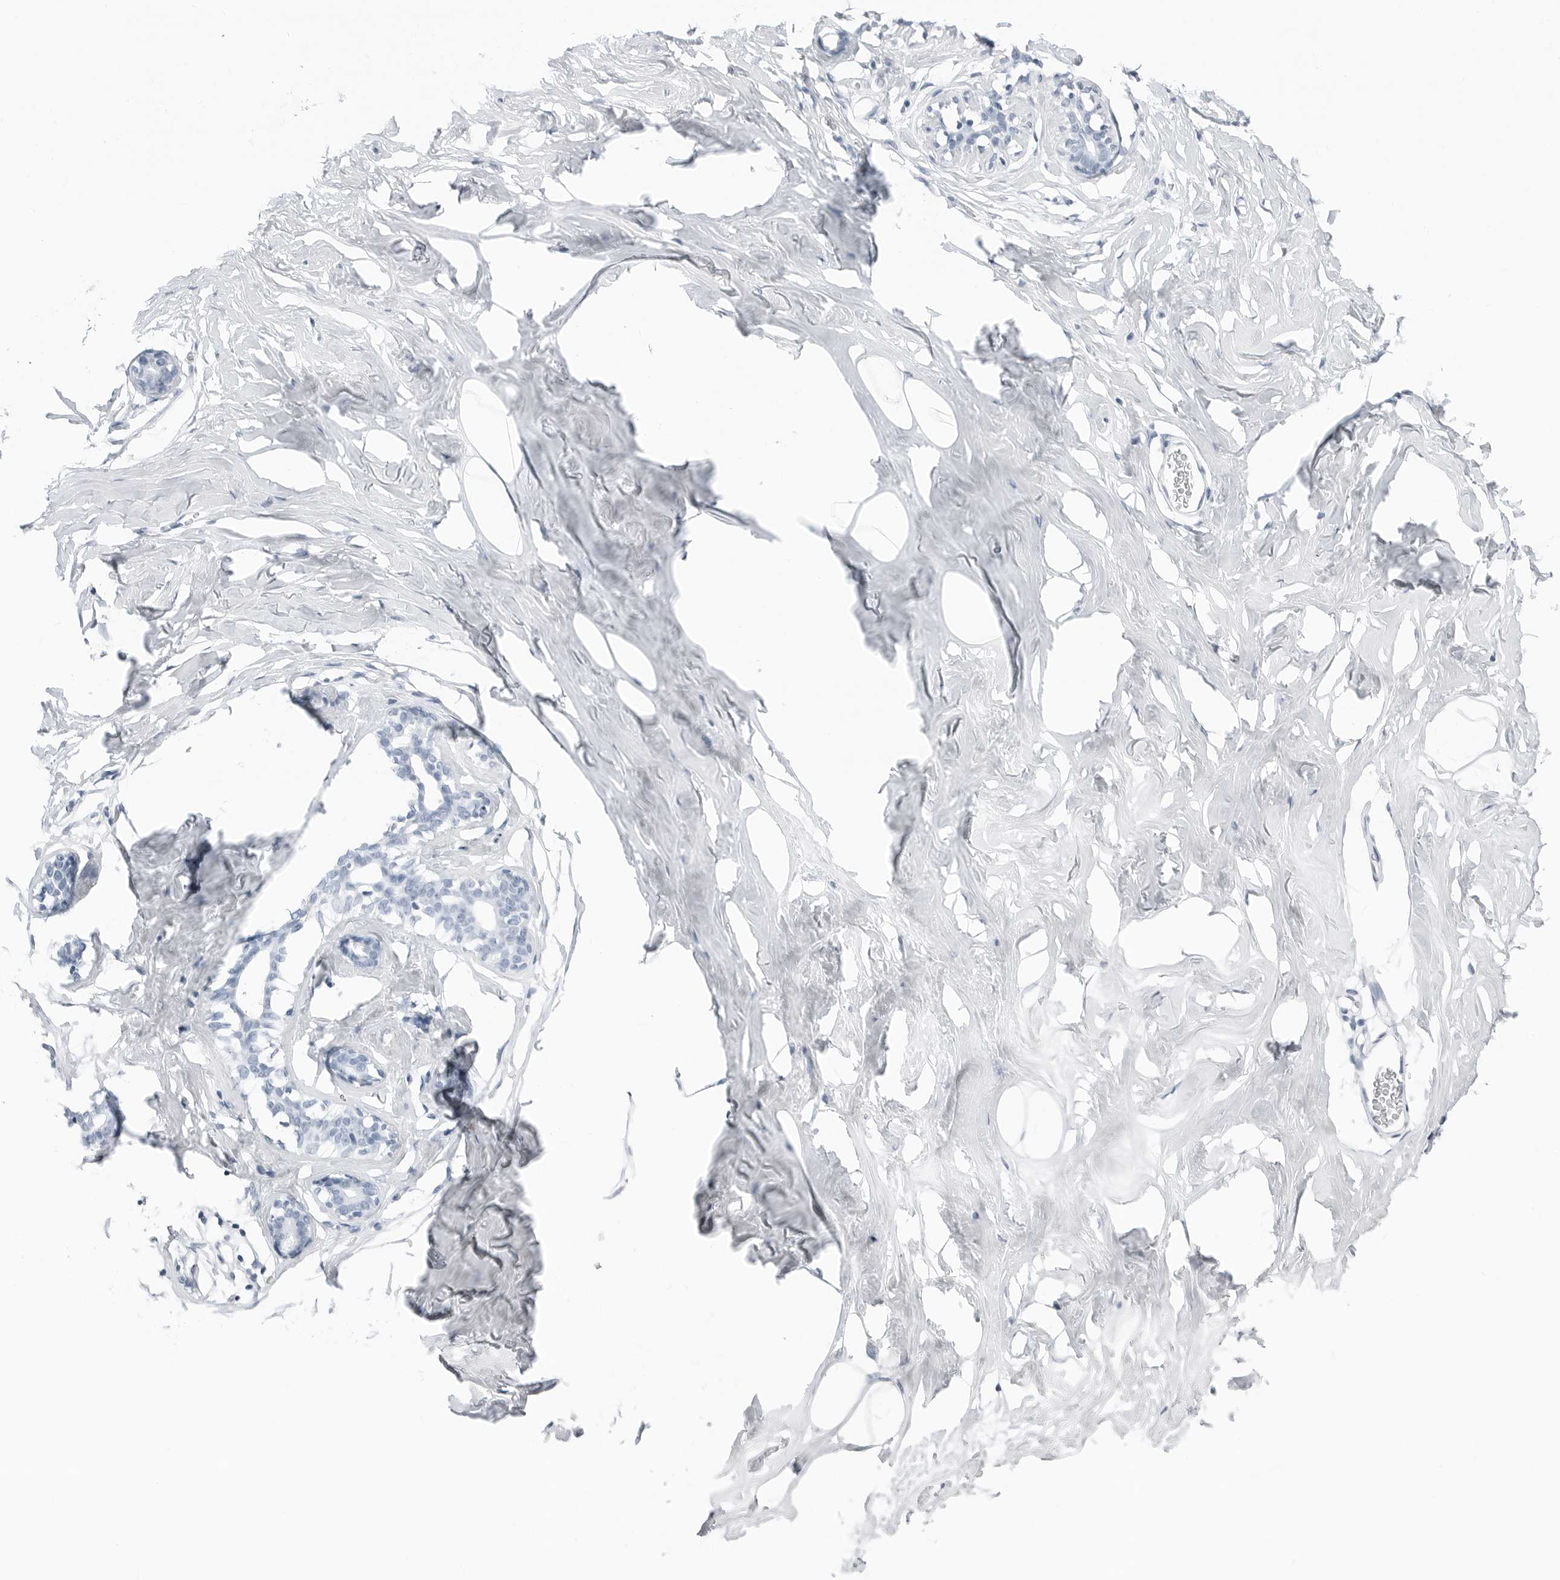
{"staining": {"intensity": "negative", "quantity": "none", "location": "none"}, "tissue": "adipose tissue", "cell_type": "Adipocytes", "image_type": "normal", "snomed": [{"axis": "morphology", "description": "Normal tissue, NOS"}, {"axis": "morphology", "description": "Fibrosis, NOS"}, {"axis": "topography", "description": "Breast"}, {"axis": "topography", "description": "Adipose tissue"}], "caption": "High power microscopy micrograph of an IHC micrograph of normal adipose tissue, revealing no significant expression in adipocytes.", "gene": "SLPI", "patient": {"sex": "female", "age": 39}}